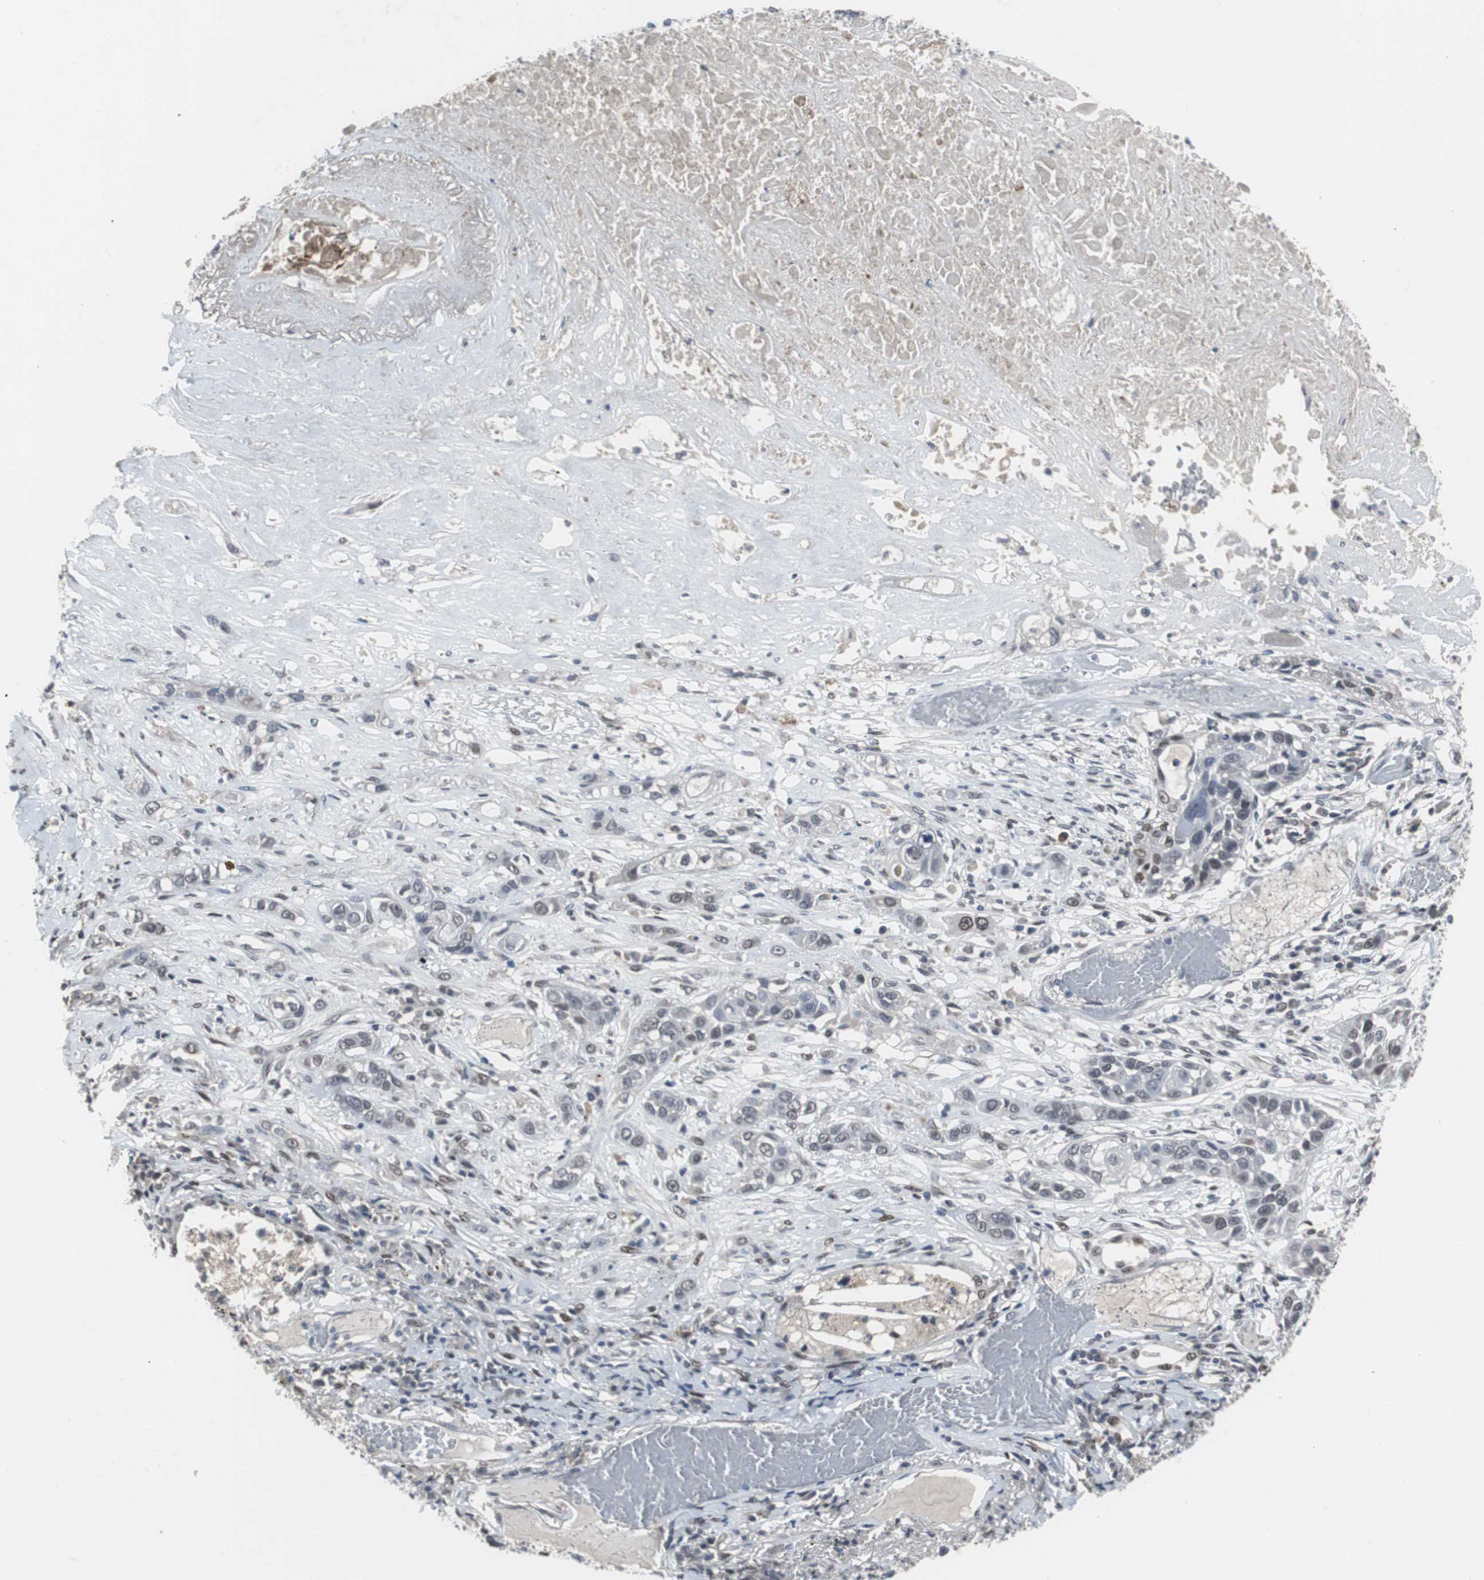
{"staining": {"intensity": "weak", "quantity": "25%-75%", "location": "nuclear"}, "tissue": "lung cancer", "cell_type": "Tumor cells", "image_type": "cancer", "snomed": [{"axis": "morphology", "description": "Squamous cell carcinoma, NOS"}, {"axis": "topography", "description": "Lung"}], "caption": "A micrograph showing weak nuclear positivity in approximately 25%-75% of tumor cells in lung cancer, as visualized by brown immunohistochemical staining.", "gene": "FOXP4", "patient": {"sex": "male", "age": 71}}